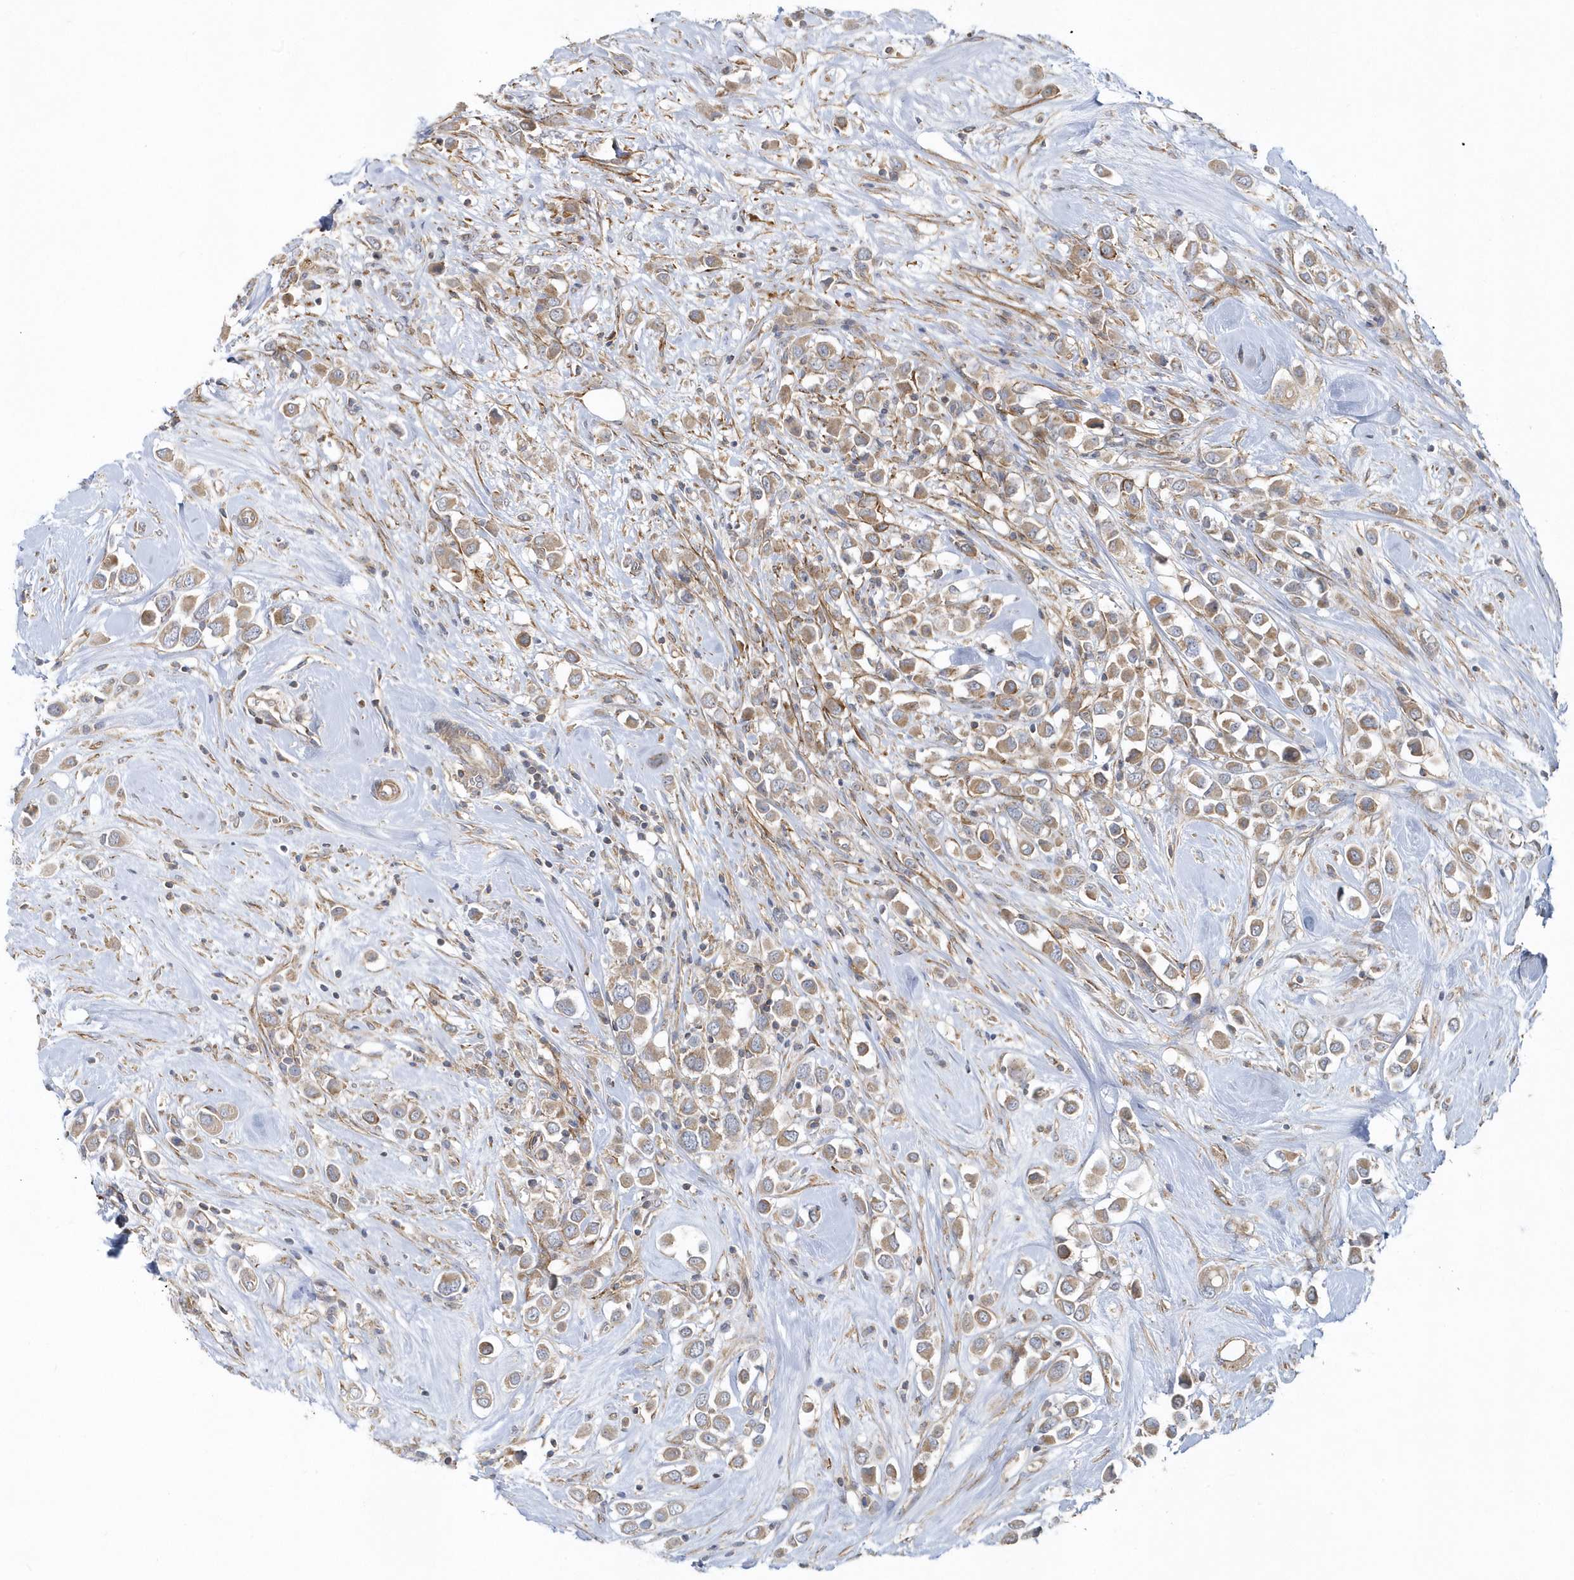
{"staining": {"intensity": "moderate", "quantity": ">75%", "location": "cytoplasmic/membranous"}, "tissue": "breast cancer", "cell_type": "Tumor cells", "image_type": "cancer", "snomed": [{"axis": "morphology", "description": "Duct carcinoma"}, {"axis": "topography", "description": "Breast"}], "caption": "Immunohistochemistry micrograph of neoplastic tissue: human breast cancer (infiltrating ductal carcinoma) stained using immunohistochemistry displays medium levels of moderate protein expression localized specifically in the cytoplasmic/membranous of tumor cells, appearing as a cytoplasmic/membranous brown color.", "gene": "LEXM", "patient": {"sex": "female", "age": 61}}